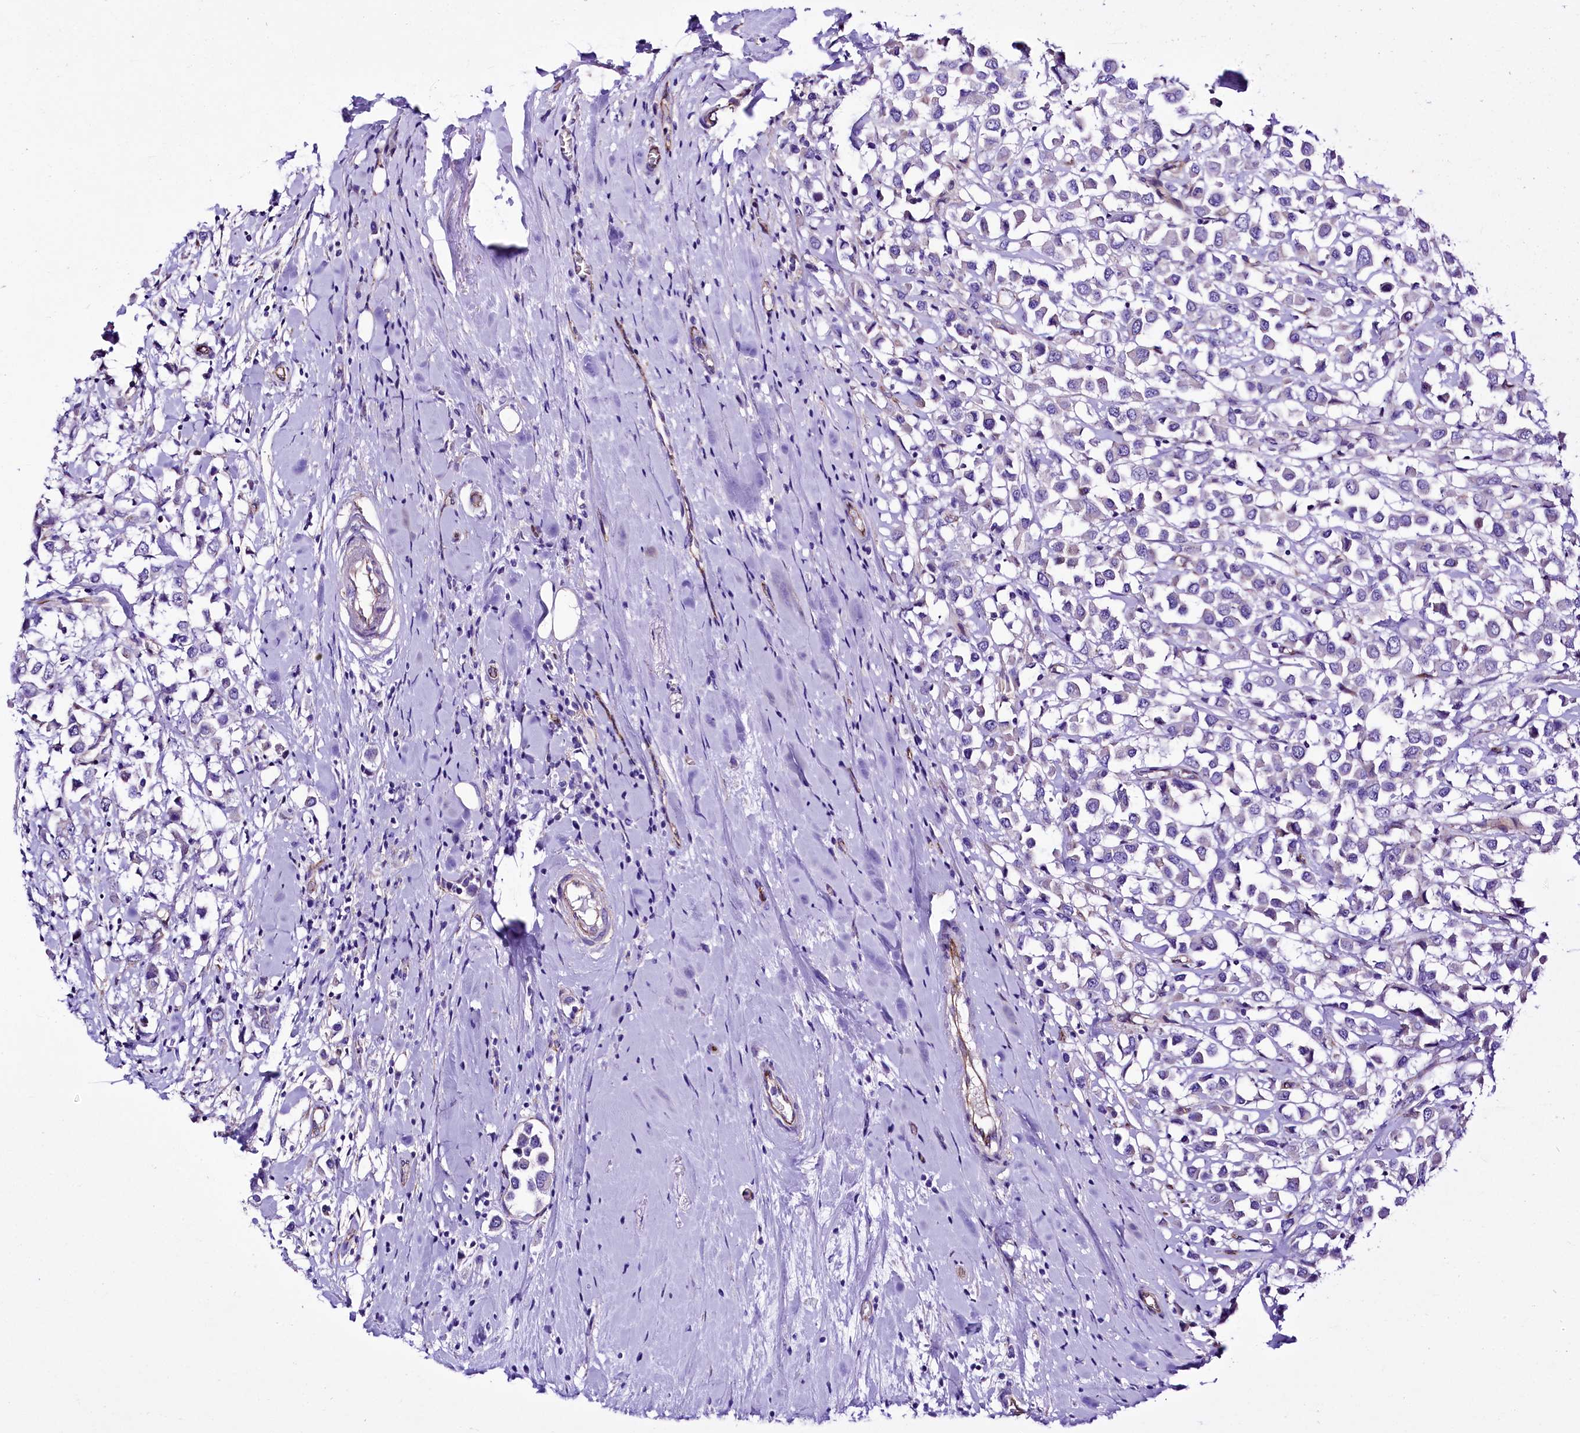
{"staining": {"intensity": "negative", "quantity": "none", "location": "none"}, "tissue": "breast cancer", "cell_type": "Tumor cells", "image_type": "cancer", "snomed": [{"axis": "morphology", "description": "Duct carcinoma"}, {"axis": "topography", "description": "Breast"}], "caption": "There is no significant expression in tumor cells of breast infiltrating ductal carcinoma.", "gene": "SLF1", "patient": {"sex": "female", "age": 61}}